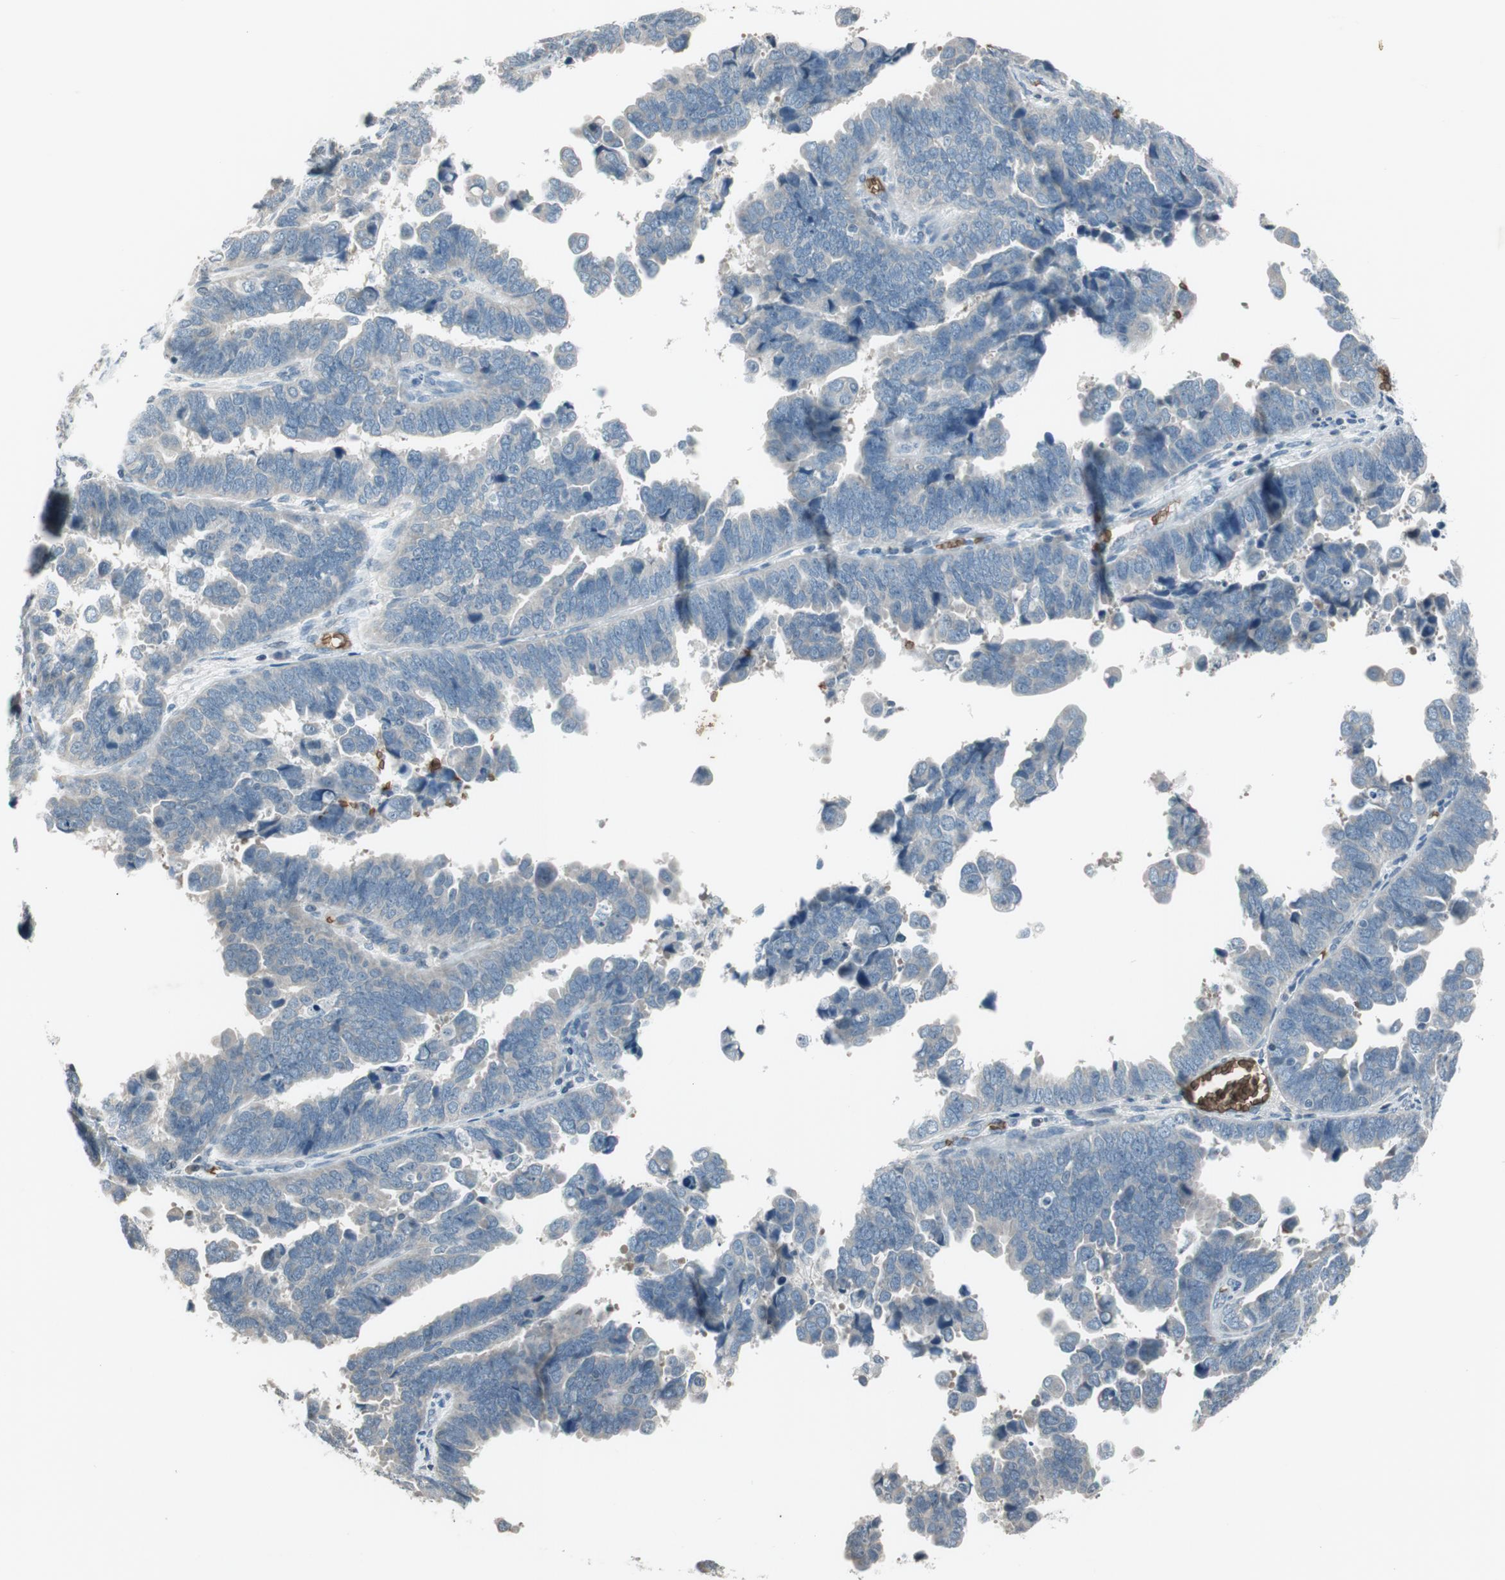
{"staining": {"intensity": "negative", "quantity": "none", "location": "none"}, "tissue": "endometrial cancer", "cell_type": "Tumor cells", "image_type": "cancer", "snomed": [{"axis": "morphology", "description": "Adenocarcinoma, NOS"}, {"axis": "topography", "description": "Endometrium"}], "caption": "DAB immunohistochemical staining of human adenocarcinoma (endometrial) displays no significant staining in tumor cells.", "gene": "GYPC", "patient": {"sex": "female", "age": 75}}